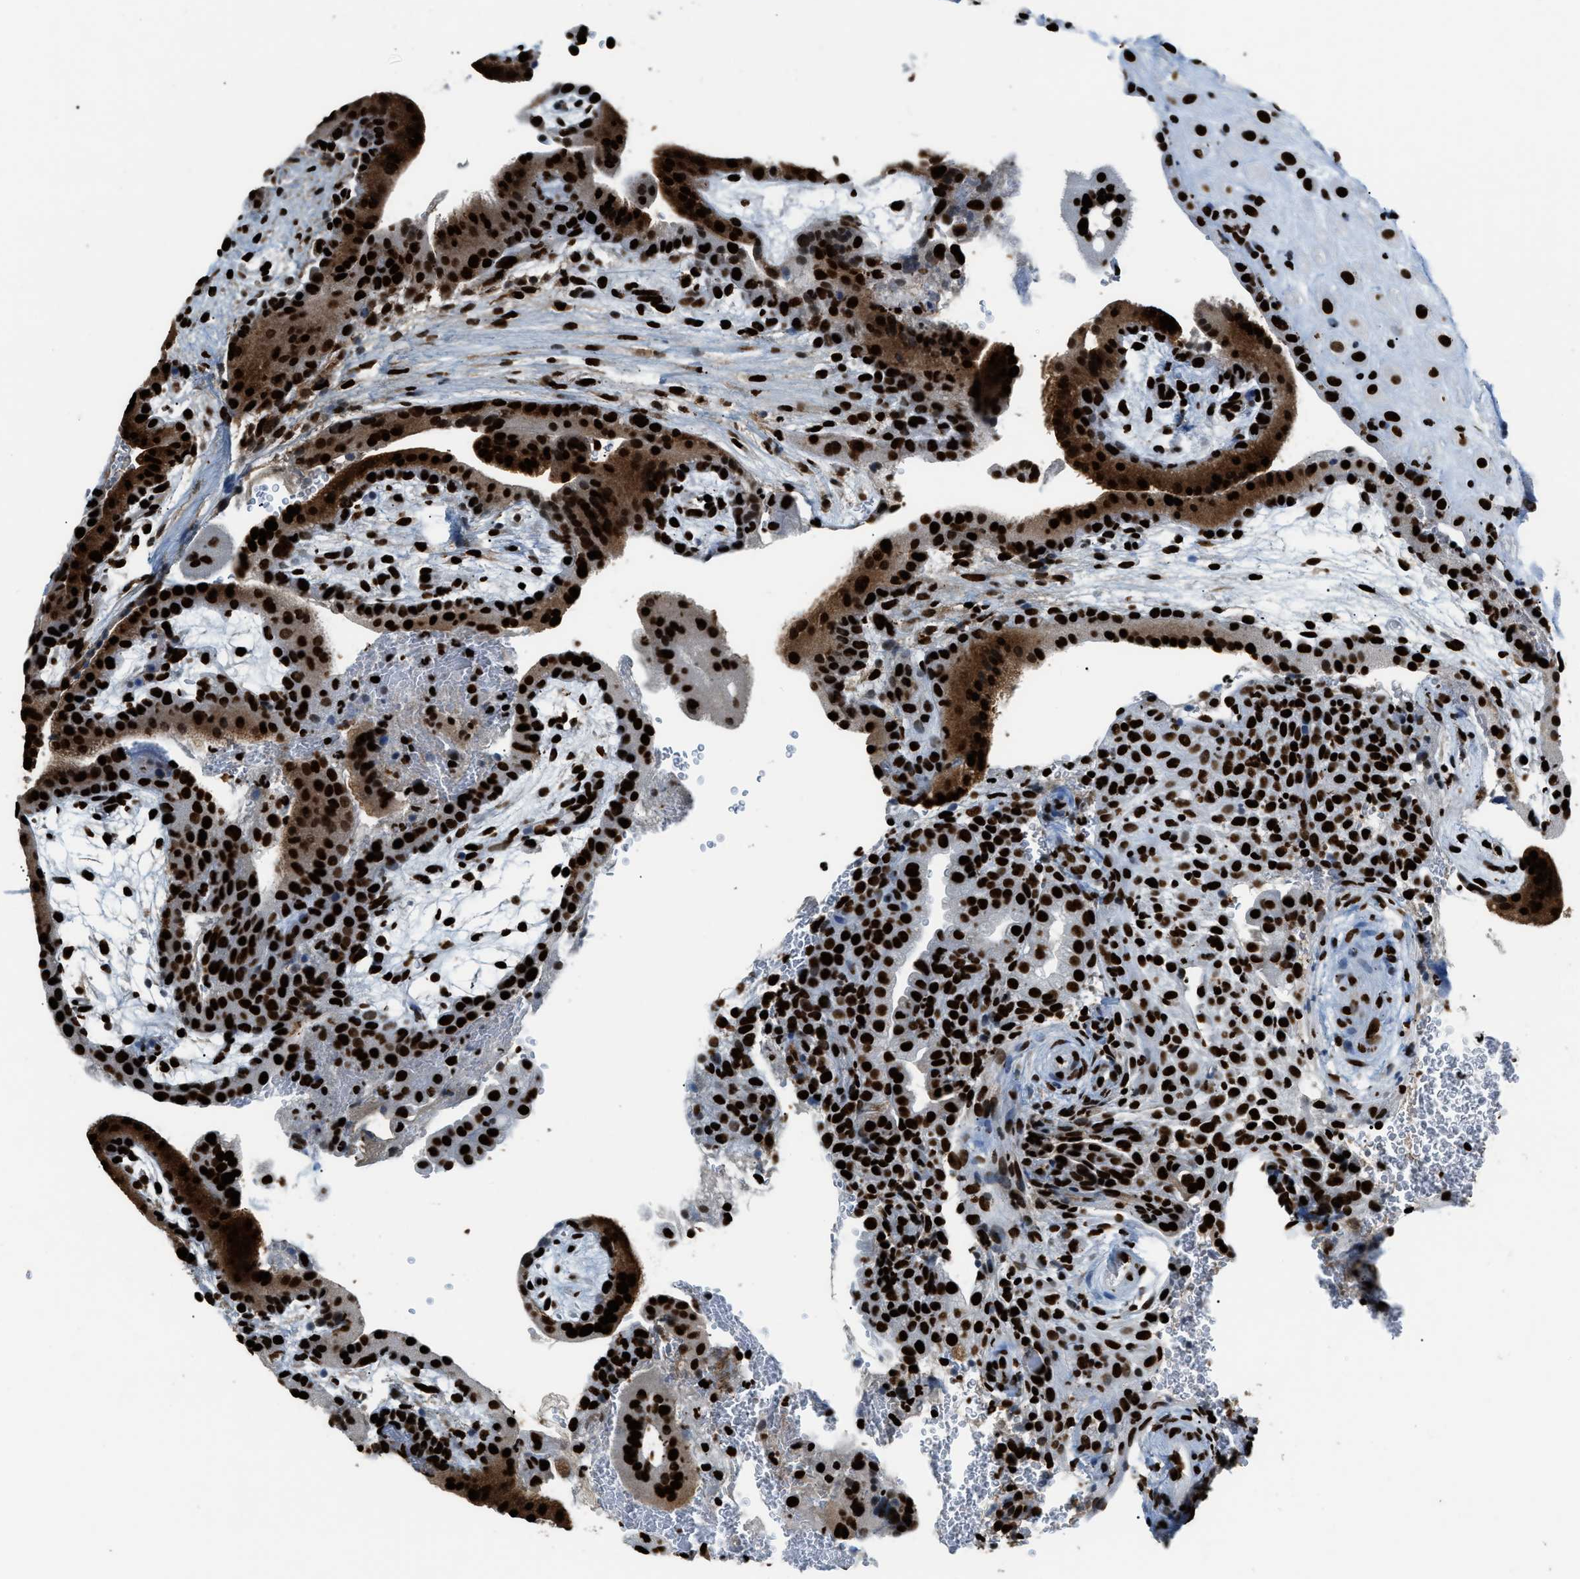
{"staining": {"intensity": "strong", "quantity": ">75%", "location": "cytoplasmic/membranous,nuclear"}, "tissue": "placenta", "cell_type": "Trophoblastic cells", "image_type": "normal", "snomed": [{"axis": "morphology", "description": "Normal tissue, NOS"}, {"axis": "topography", "description": "Placenta"}], "caption": "This photomicrograph reveals benign placenta stained with immunohistochemistry (IHC) to label a protein in brown. The cytoplasmic/membranous,nuclear of trophoblastic cells show strong positivity for the protein. Nuclei are counter-stained blue.", "gene": "HNRNPM", "patient": {"sex": "female", "age": 19}}